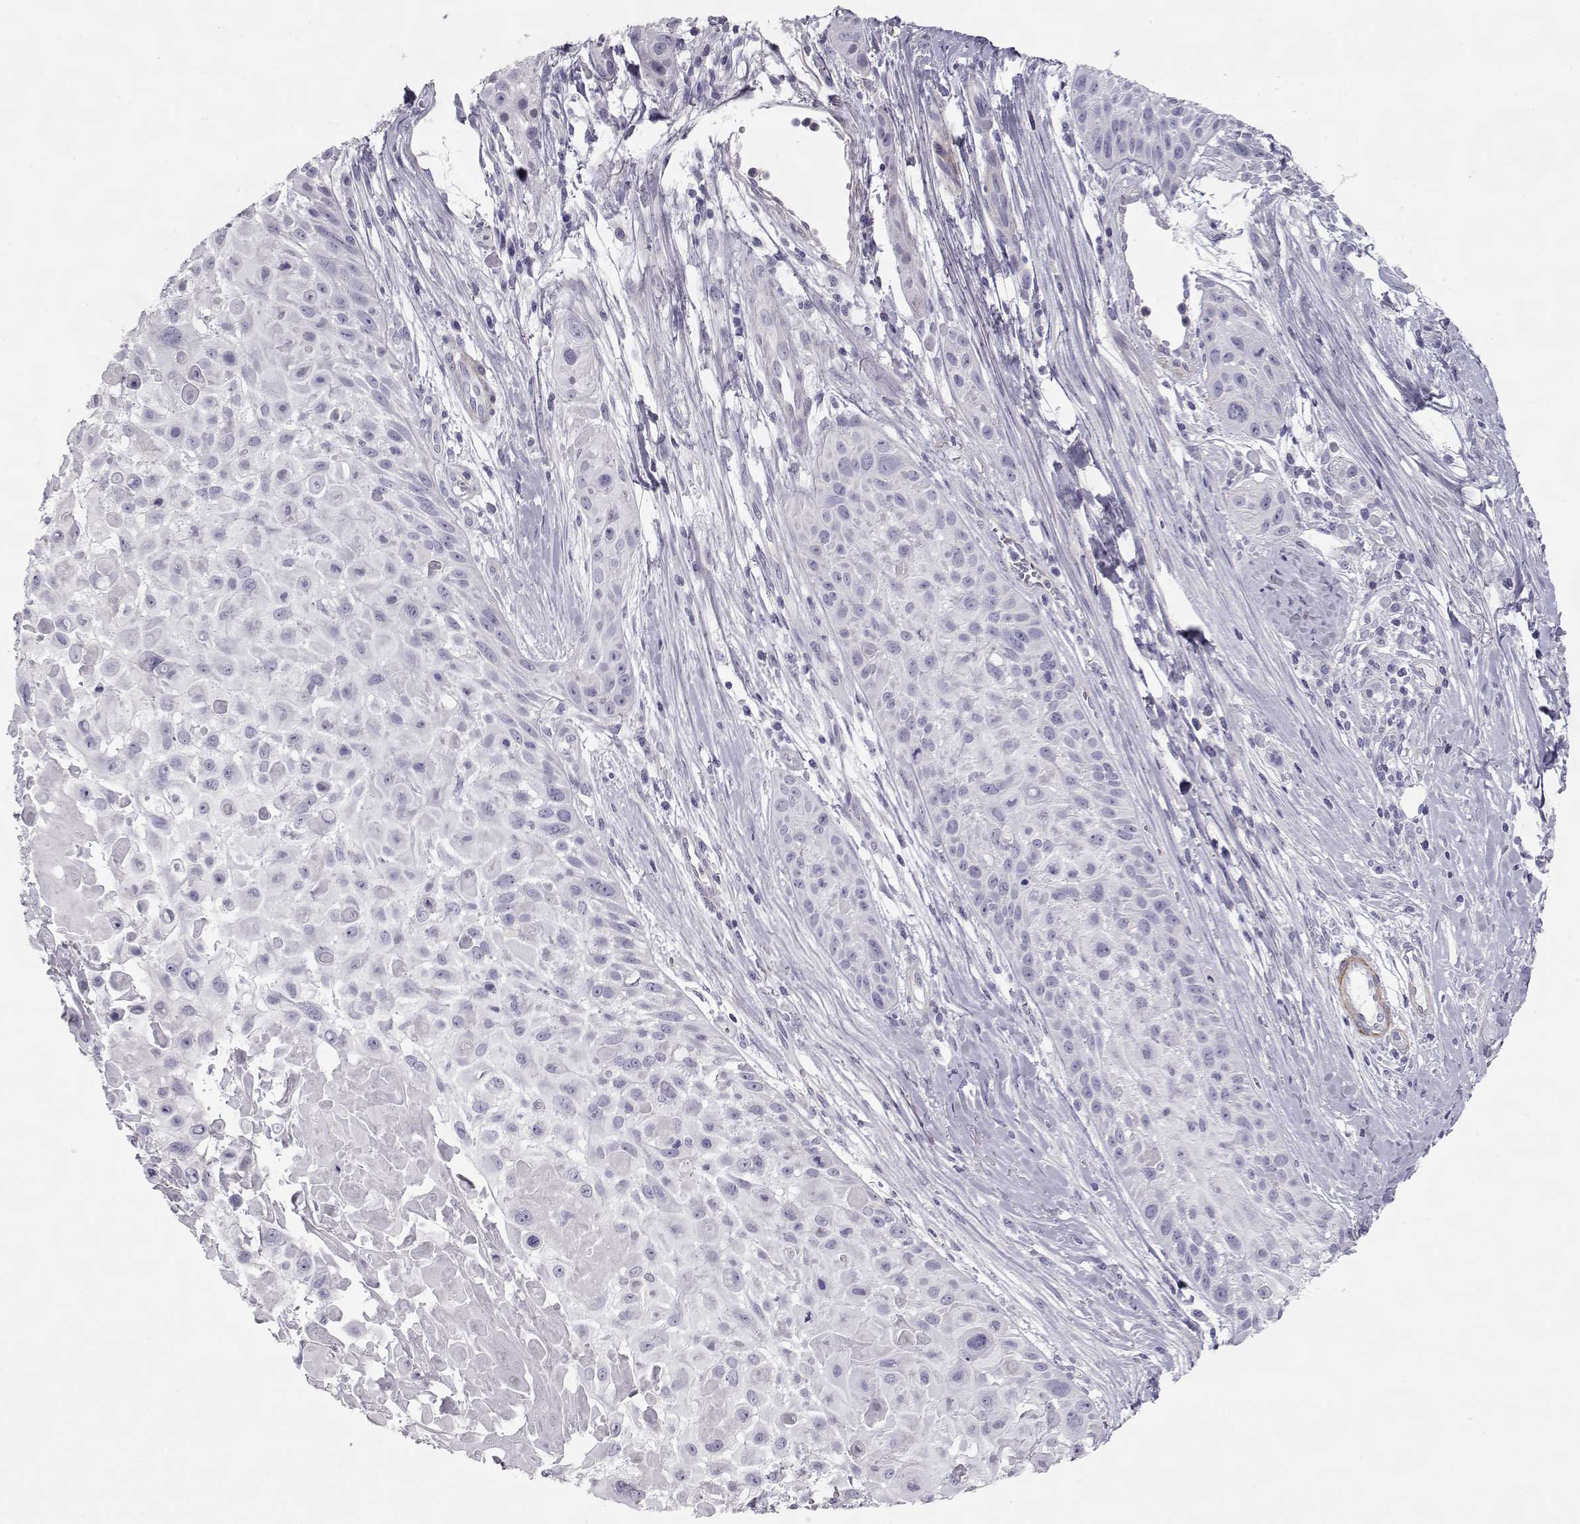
{"staining": {"intensity": "negative", "quantity": "none", "location": "none"}, "tissue": "skin cancer", "cell_type": "Tumor cells", "image_type": "cancer", "snomed": [{"axis": "morphology", "description": "Squamous cell carcinoma, NOS"}, {"axis": "topography", "description": "Skin"}, {"axis": "topography", "description": "Anal"}], "caption": "A micrograph of skin squamous cell carcinoma stained for a protein exhibits no brown staining in tumor cells.", "gene": "SLITRK3", "patient": {"sex": "female", "age": 75}}